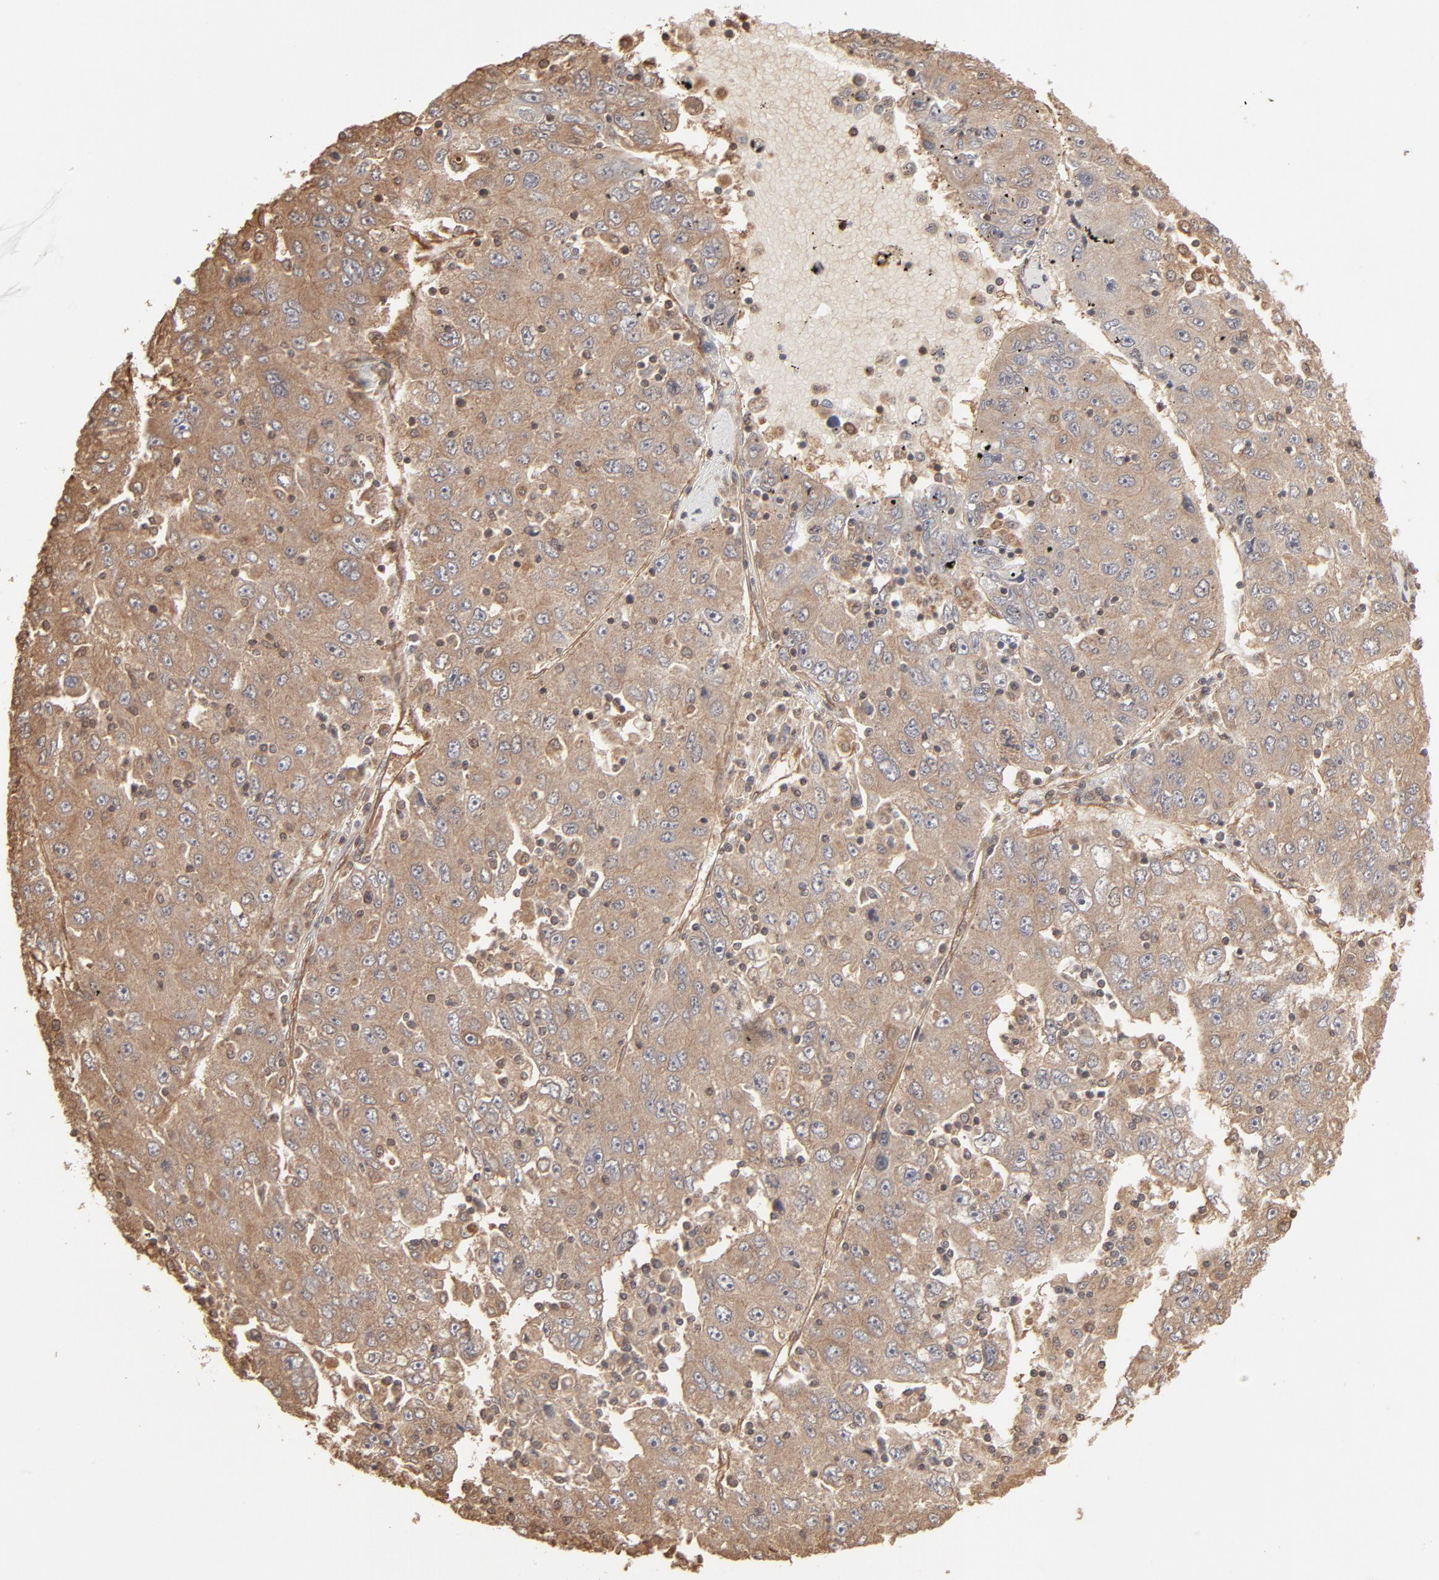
{"staining": {"intensity": "moderate", "quantity": ">75%", "location": "cytoplasmic/membranous"}, "tissue": "liver cancer", "cell_type": "Tumor cells", "image_type": "cancer", "snomed": [{"axis": "morphology", "description": "Carcinoma, Hepatocellular, NOS"}, {"axis": "topography", "description": "Liver"}], "caption": "An immunohistochemistry micrograph of neoplastic tissue is shown. Protein staining in brown highlights moderate cytoplasmic/membranous positivity in liver cancer (hepatocellular carcinoma) within tumor cells.", "gene": "PPP2CA", "patient": {"sex": "male", "age": 49}}